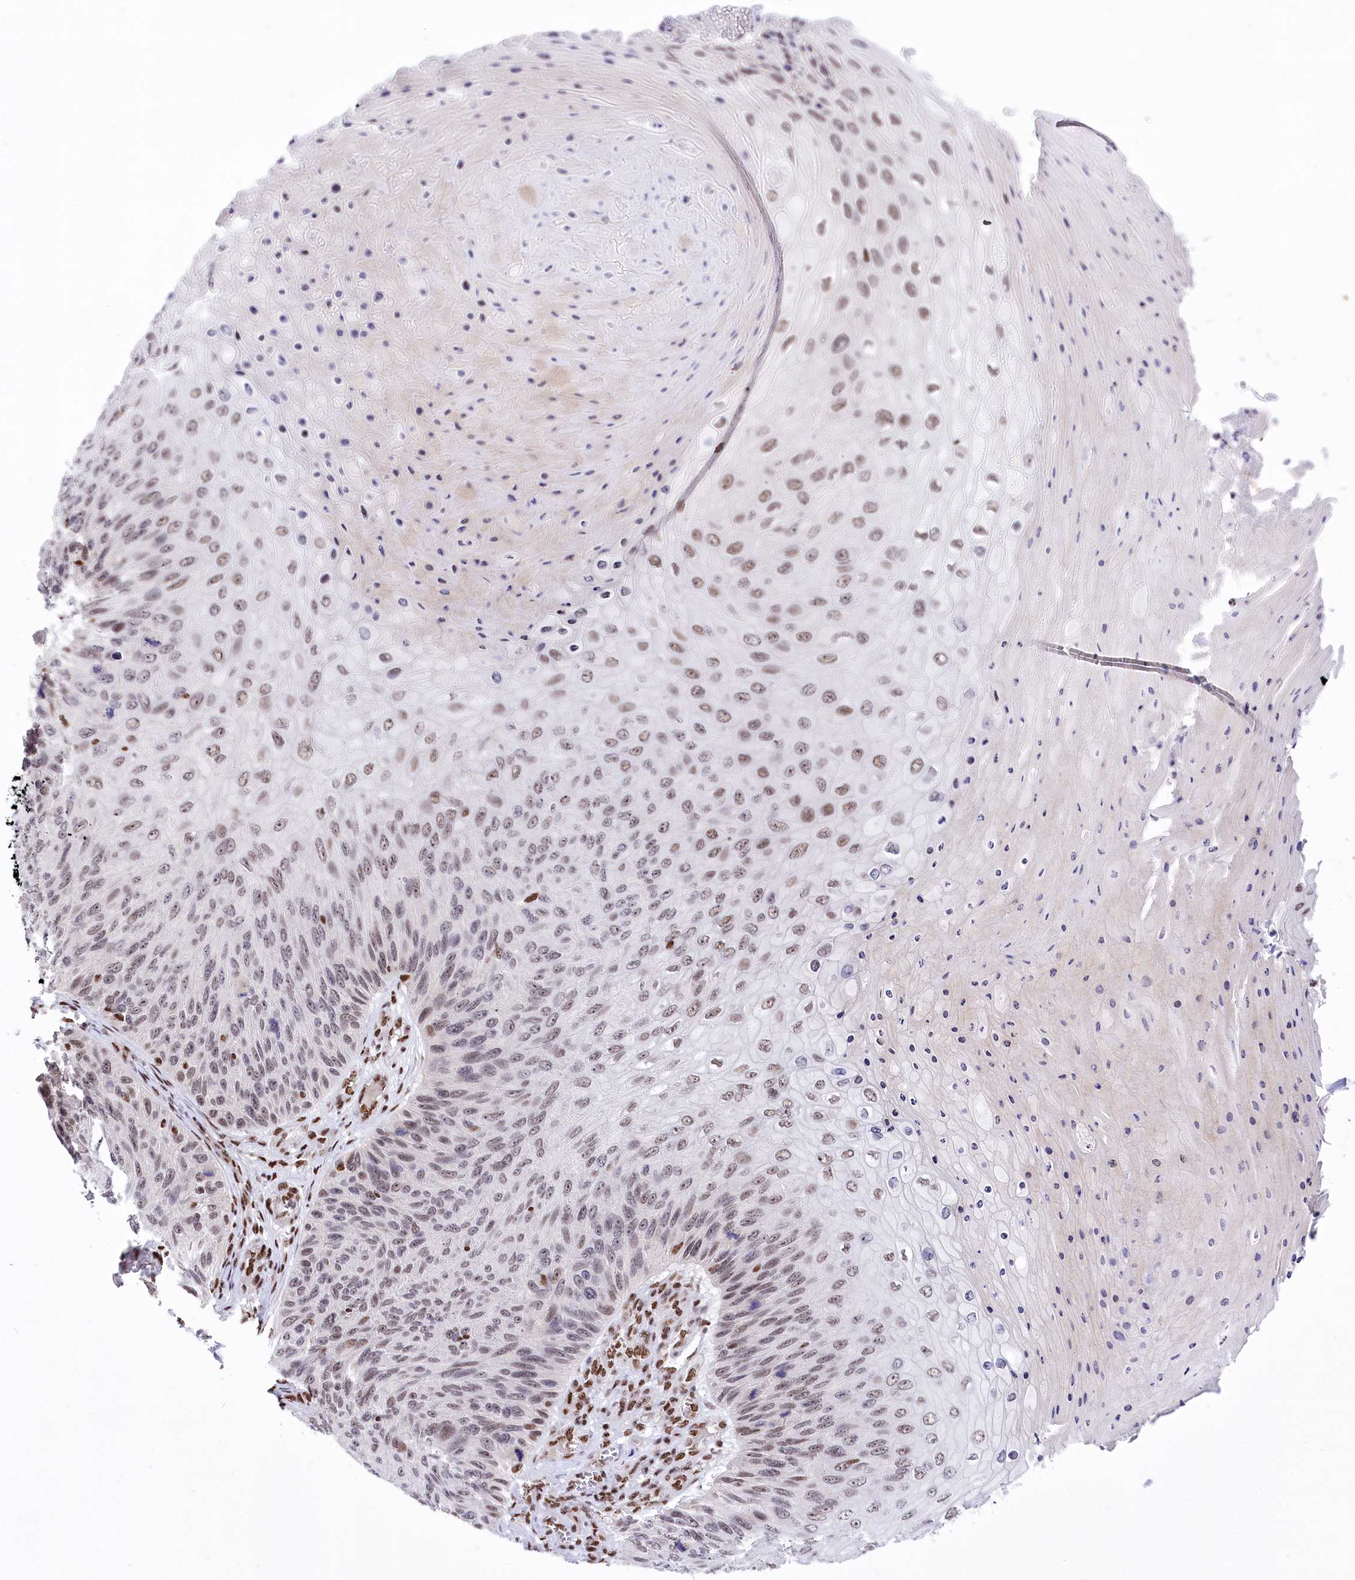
{"staining": {"intensity": "moderate", "quantity": "<25%", "location": "nuclear"}, "tissue": "skin cancer", "cell_type": "Tumor cells", "image_type": "cancer", "snomed": [{"axis": "morphology", "description": "Squamous cell carcinoma, NOS"}, {"axis": "topography", "description": "Skin"}], "caption": "Approximately <25% of tumor cells in skin cancer (squamous cell carcinoma) show moderate nuclear protein positivity as visualized by brown immunohistochemical staining.", "gene": "POU4F3", "patient": {"sex": "female", "age": 88}}